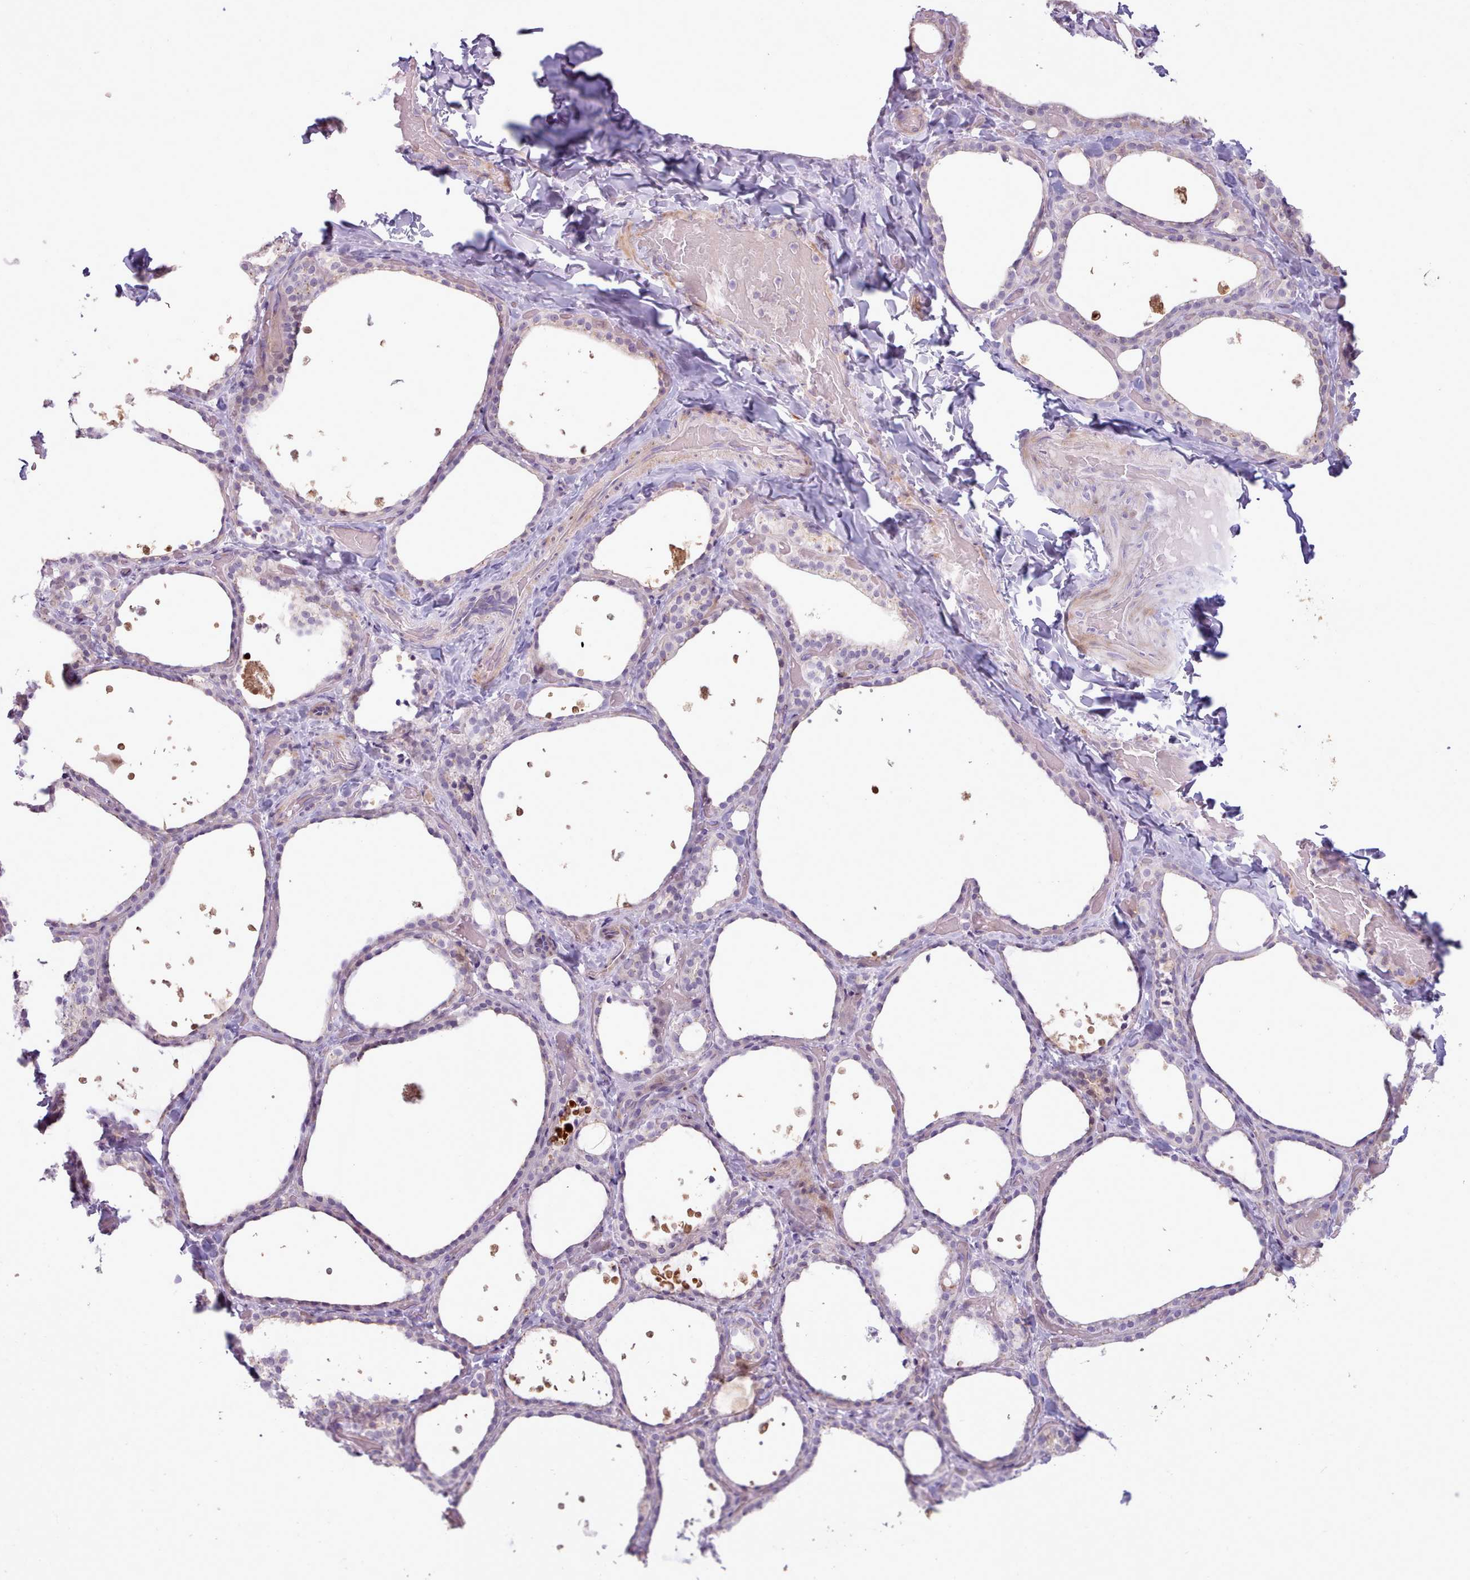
{"staining": {"intensity": "weak", "quantity": "<25%", "location": "cytoplasmic/membranous"}, "tissue": "thyroid gland", "cell_type": "Glandular cells", "image_type": "normal", "snomed": [{"axis": "morphology", "description": "Normal tissue, NOS"}, {"axis": "topography", "description": "Thyroid gland"}], "caption": "IHC photomicrograph of unremarkable thyroid gland: thyroid gland stained with DAB displays no significant protein positivity in glandular cells.", "gene": "PPP3R1", "patient": {"sex": "female", "age": 44}}